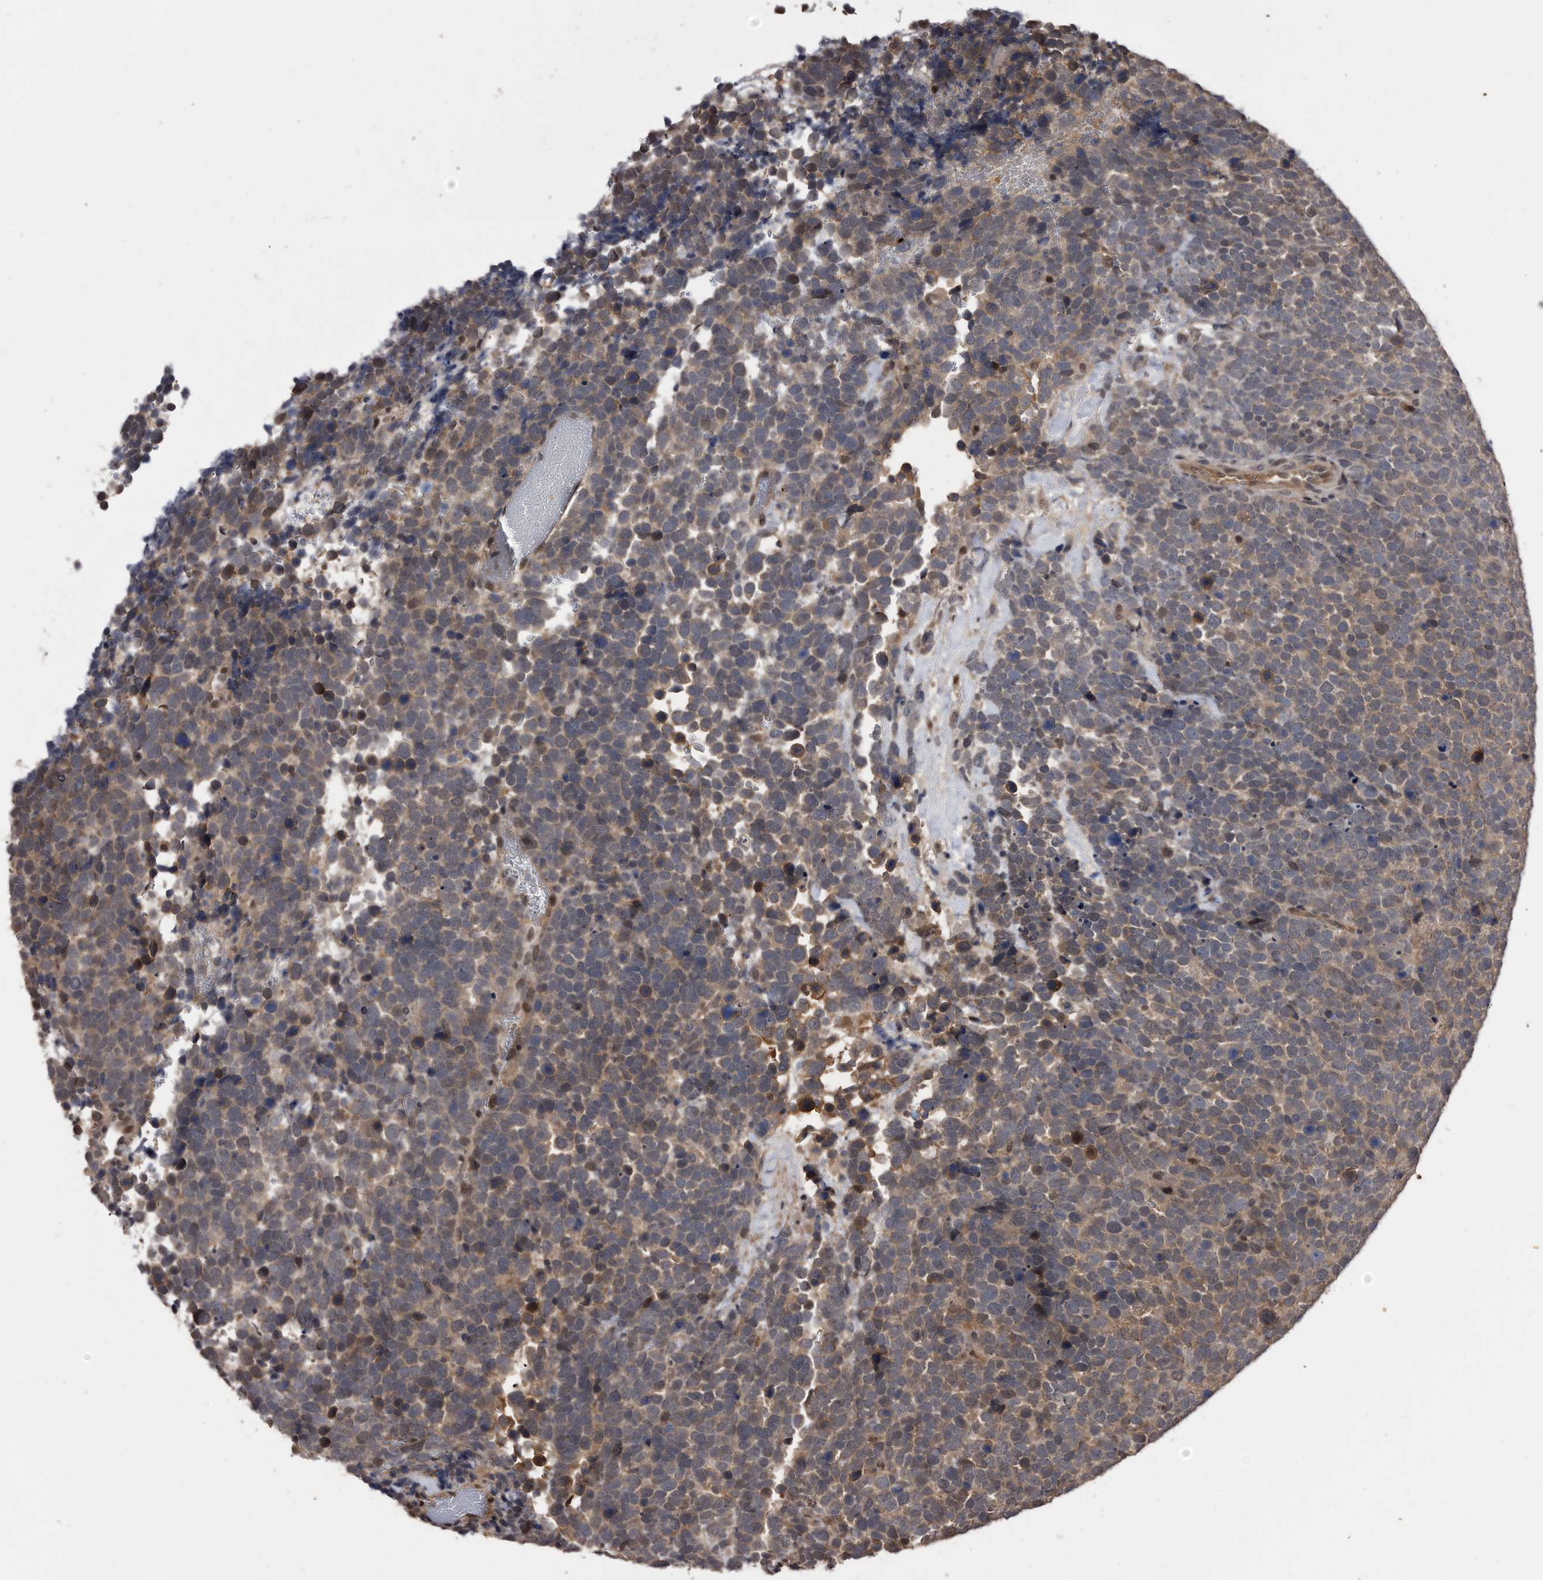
{"staining": {"intensity": "weak", "quantity": "25%-75%", "location": "cytoplasmic/membranous"}, "tissue": "urothelial cancer", "cell_type": "Tumor cells", "image_type": "cancer", "snomed": [{"axis": "morphology", "description": "Urothelial carcinoma, High grade"}, {"axis": "topography", "description": "Urinary bladder"}], "caption": "Human urothelial cancer stained for a protein (brown) demonstrates weak cytoplasmic/membranous positive staining in approximately 25%-75% of tumor cells.", "gene": "RAD23B", "patient": {"sex": "female", "age": 82}}